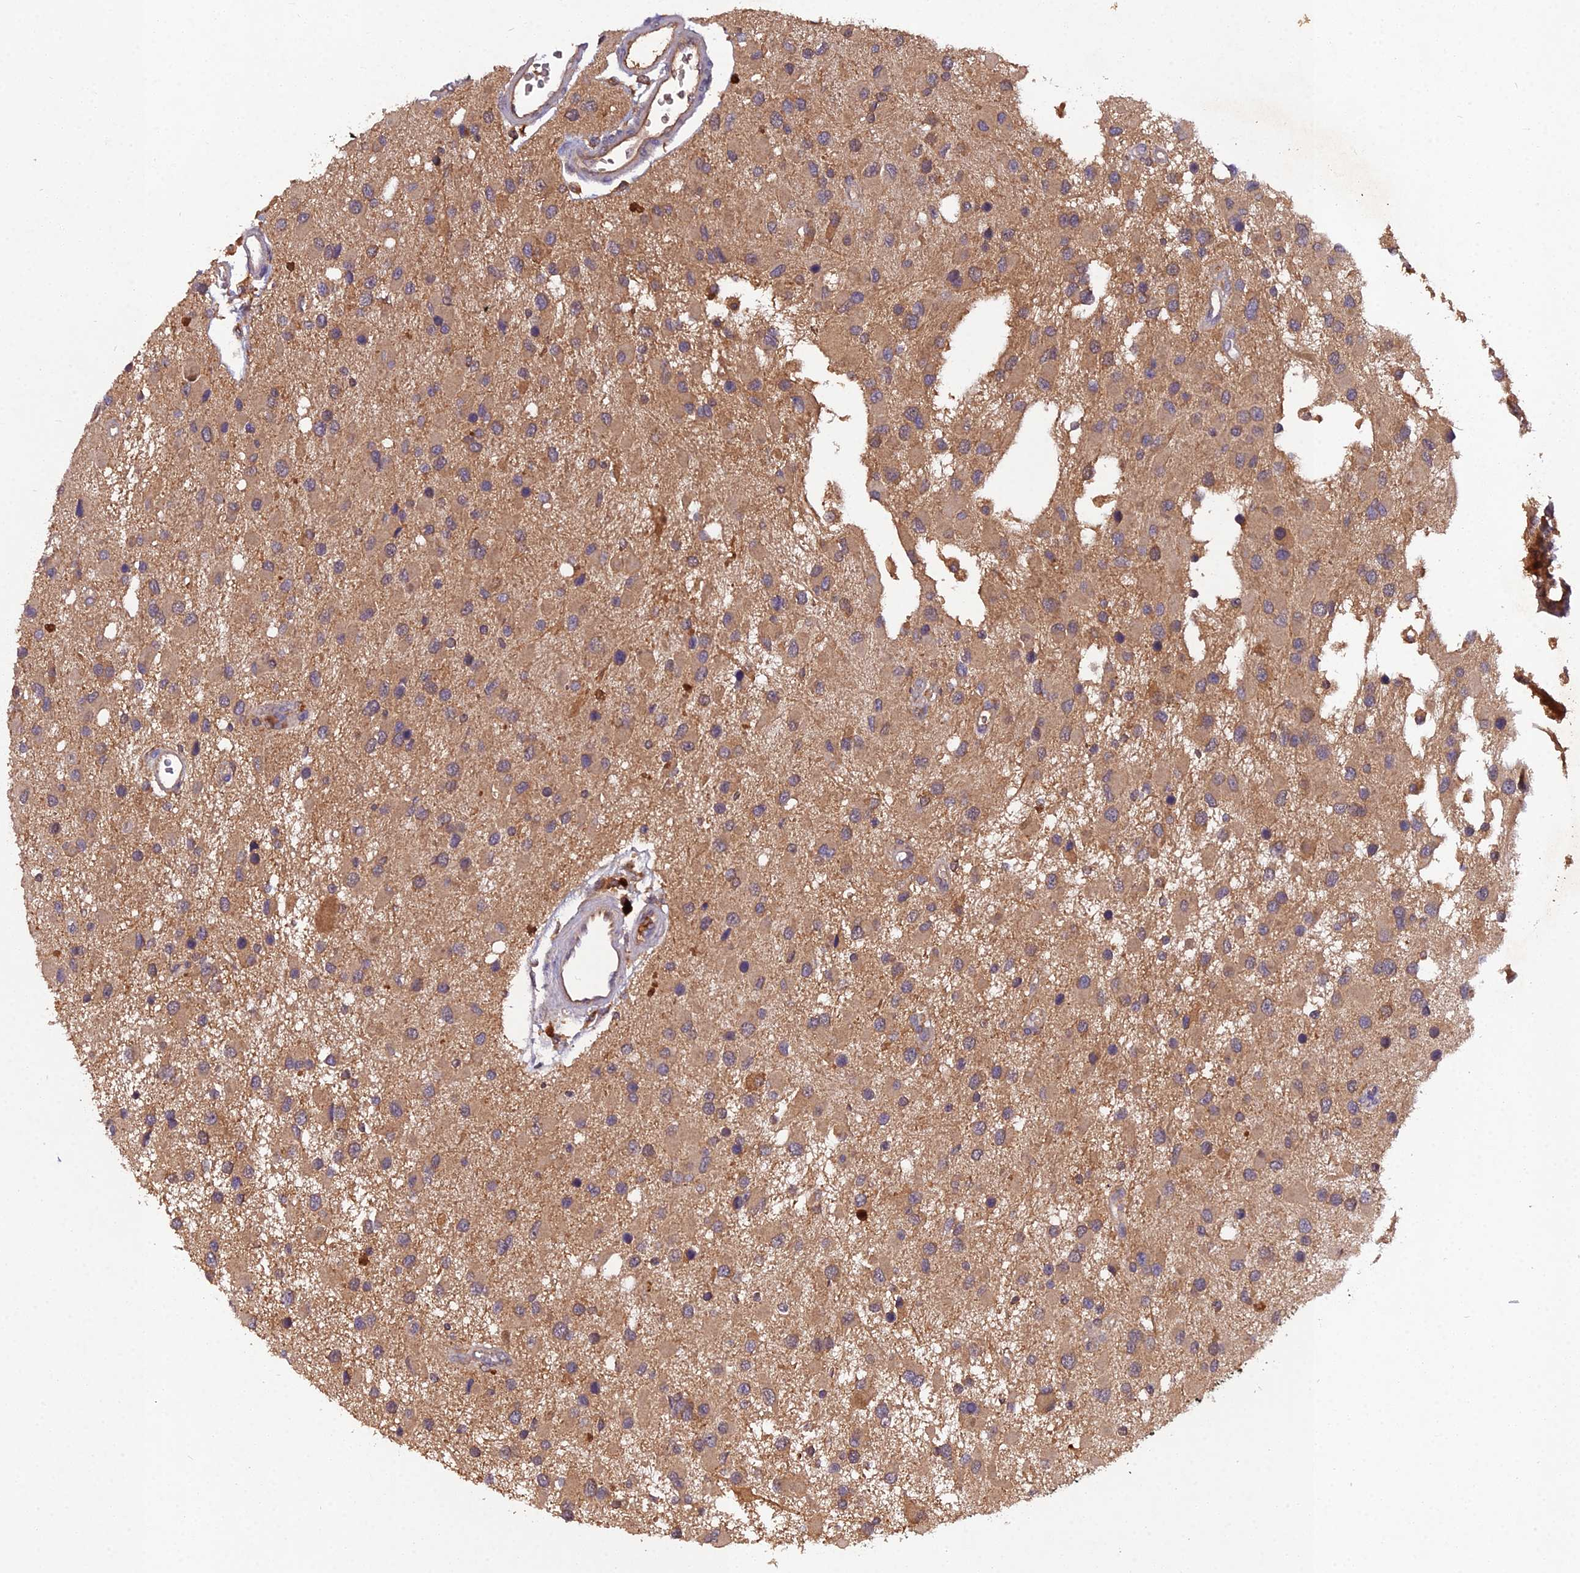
{"staining": {"intensity": "moderate", "quantity": ">75%", "location": "cytoplasmic/membranous"}, "tissue": "glioma", "cell_type": "Tumor cells", "image_type": "cancer", "snomed": [{"axis": "morphology", "description": "Glioma, malignant, High grade"}, {"axis": "topography", "description": "Brain"}], "caption": "High-grade glioma (malignant) stained with DAB immunohistochemistry demonstrates medium levels of moderate cytoplasmic/membranous positivity in approximately >75% of tumor cells.", "gene": "TMEM258", "patient": {"sex": "male", "age": 53}}